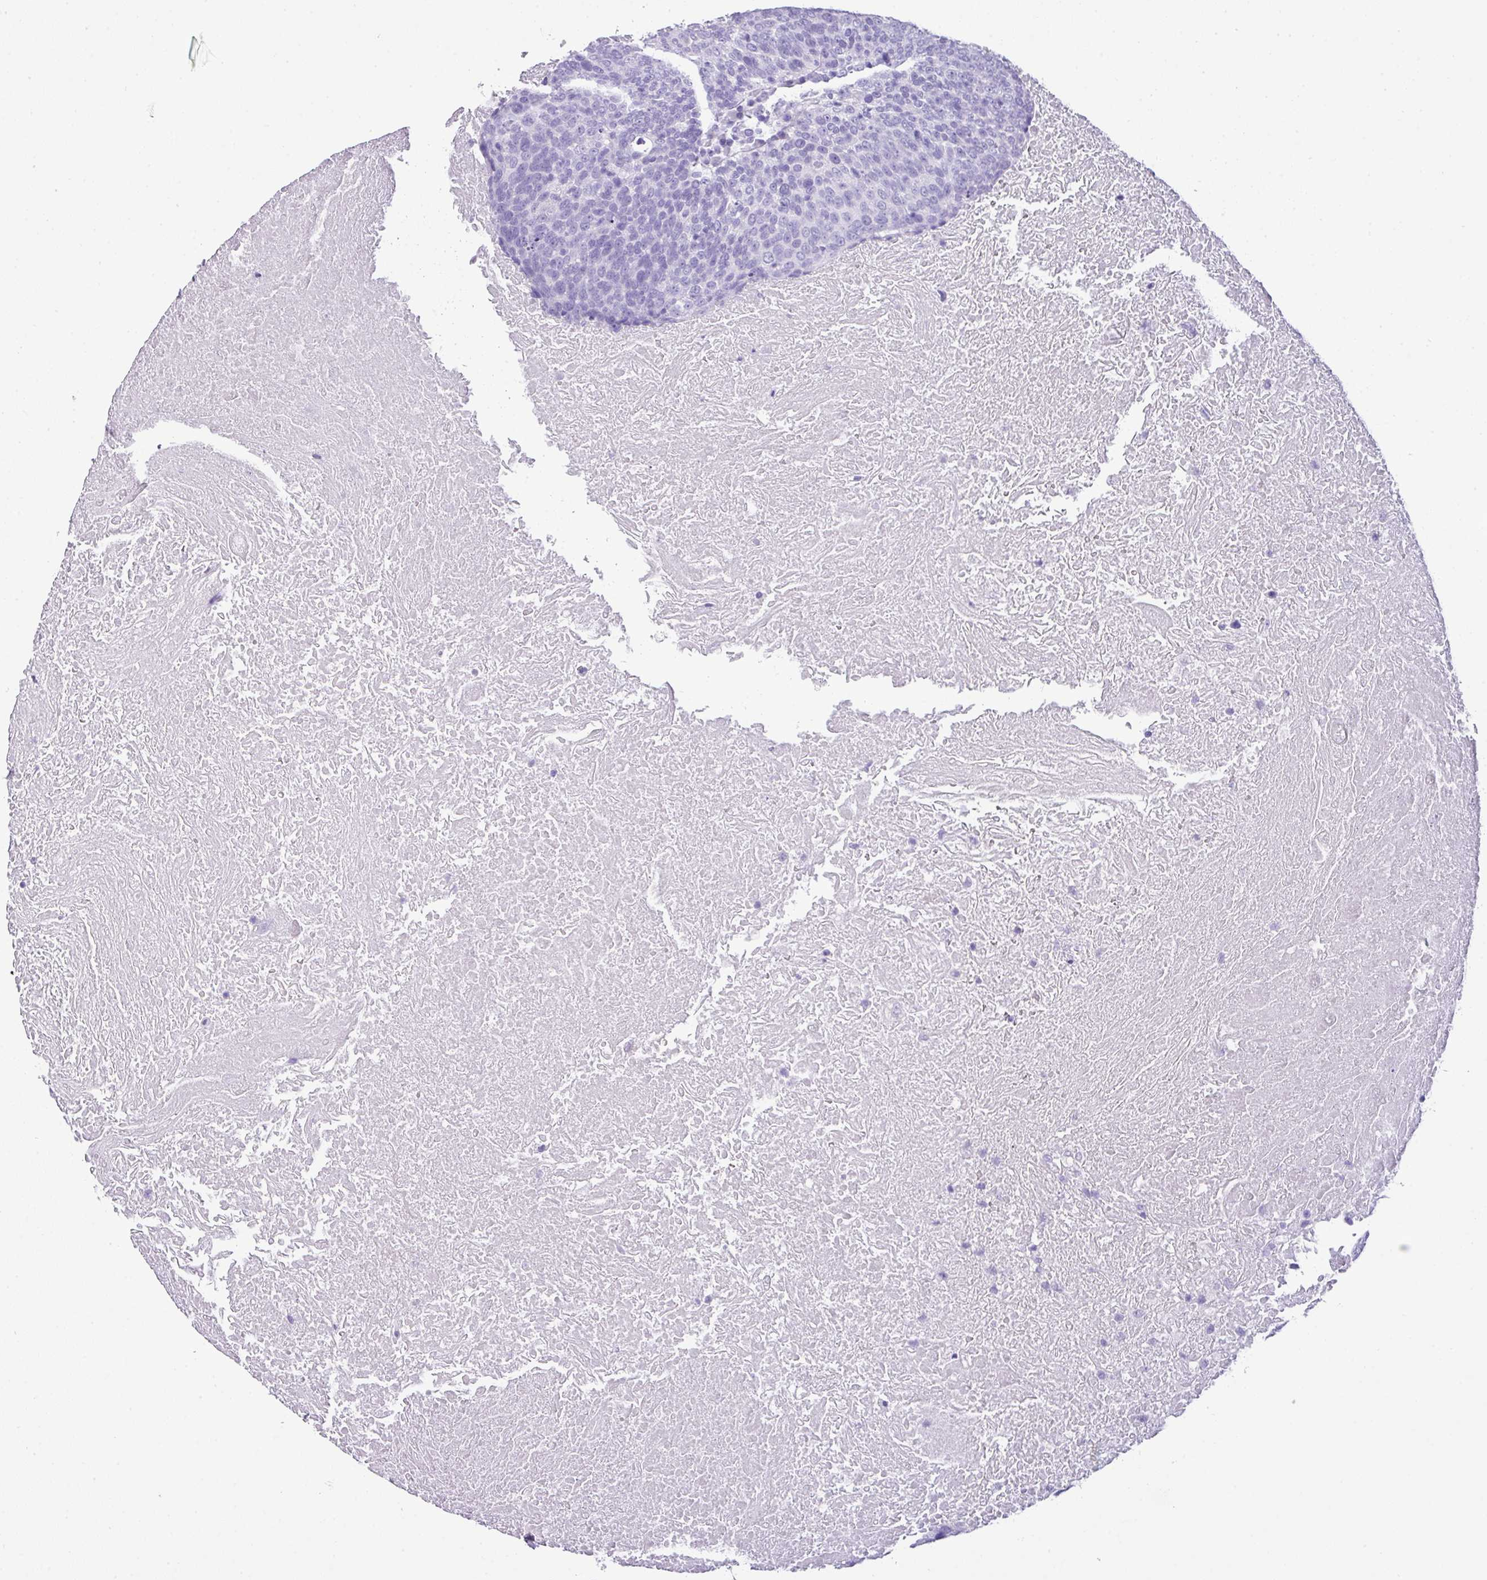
{"staining": {"intensity": "negative", "quantity": "none", "location": "none"}, "tissue": "head and neck cancer", "cell_type": "Tumor cells", "image_type": "cancer", "snomed": [{"axis": "morphology", "description": "Squamous cell carcinoma, NOS"}, {"axis": "morphology", "description": "Squamous cell carcinoma, metastatic, NOS"}, {"axis": "topography", "description": "Lymph node"}, {"axis": "topography", "description": "Head-Neck"}], "caption": "The image displays no significant positivity in tumor cells of head and neck cancer.", "gene": "TNP1", "patient": {"sex": "male", "age": 62}}